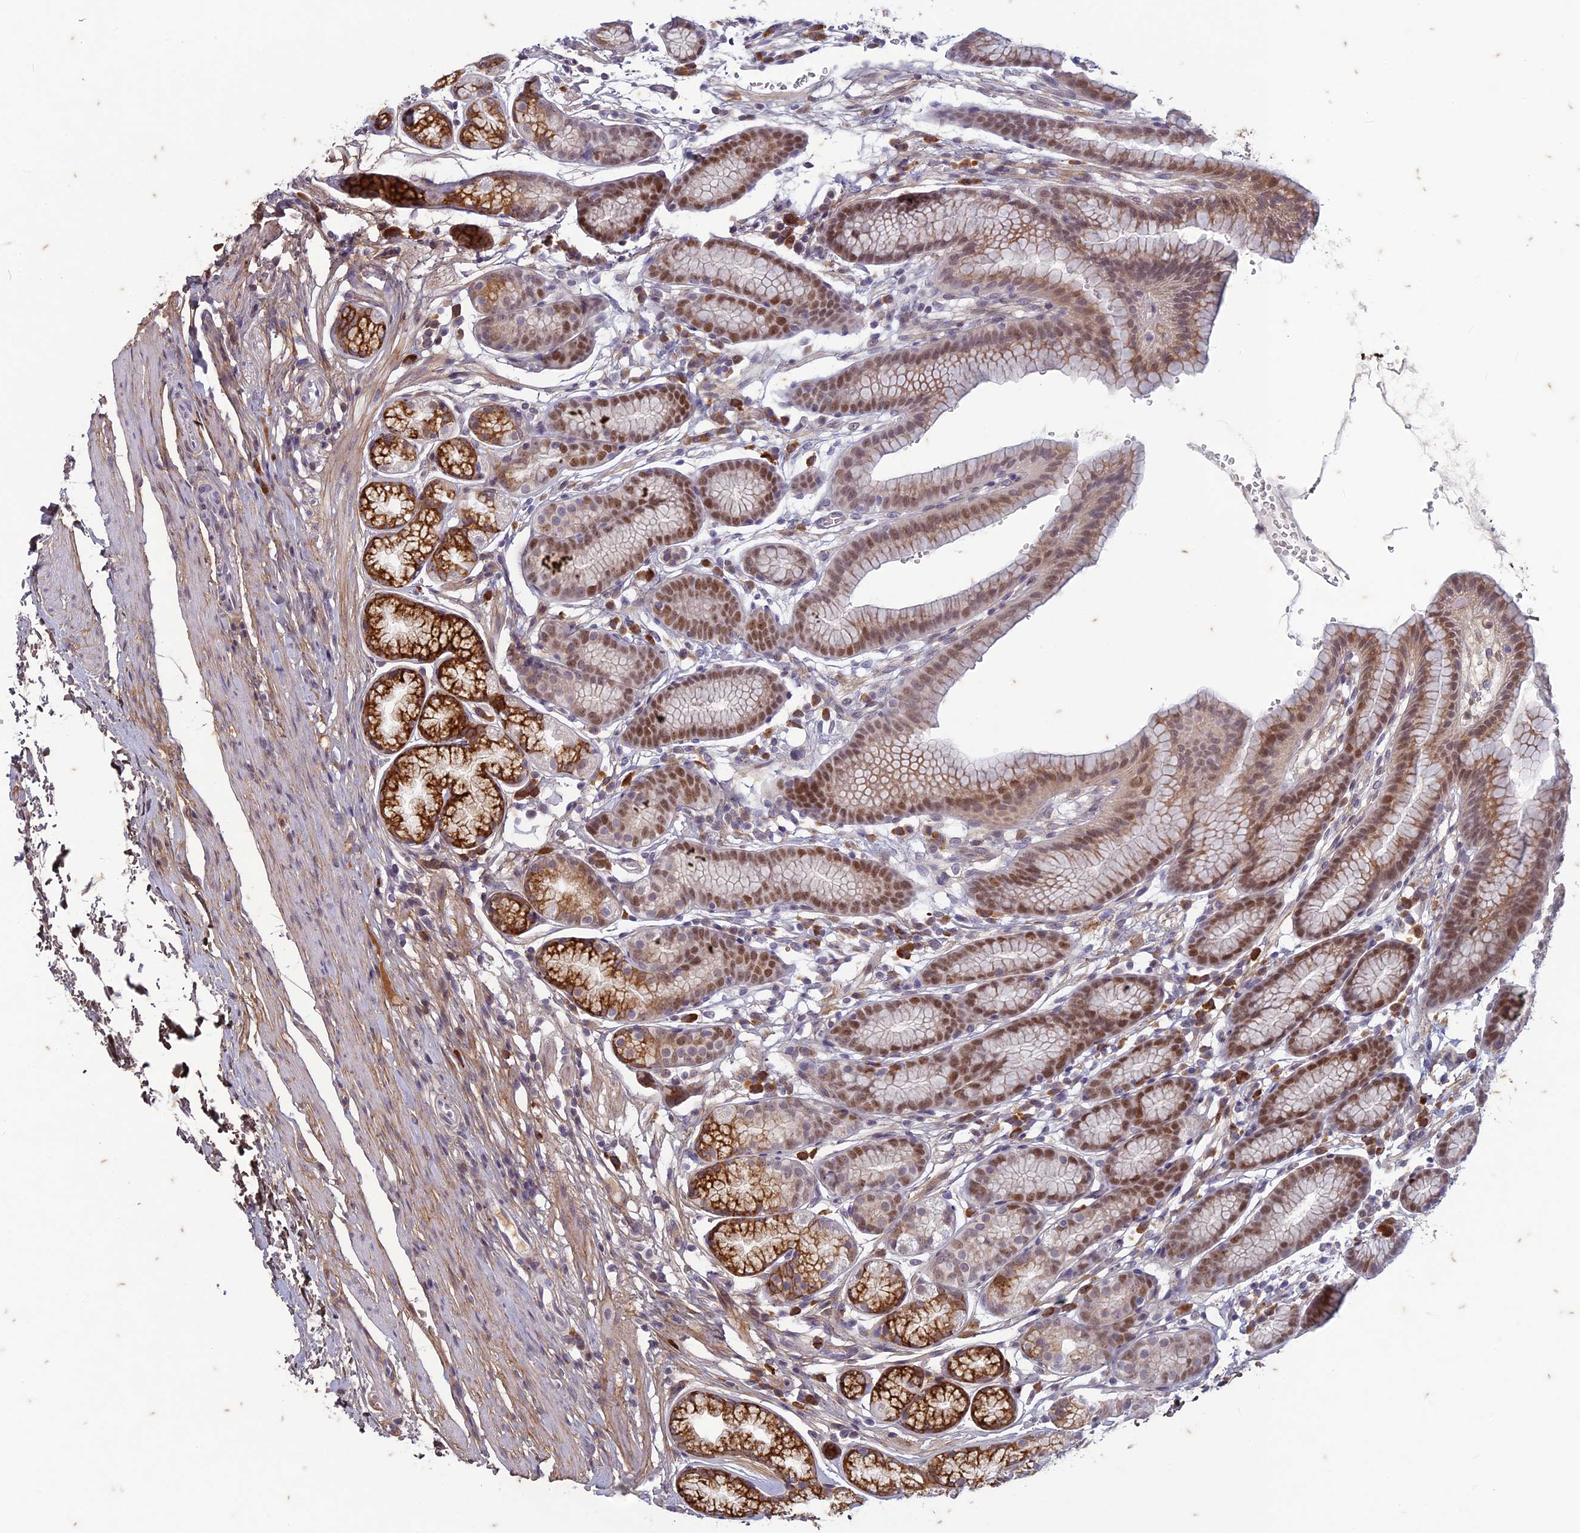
{"staining": {"intensity": "moderate", "quantity": ">75%", "location": "cytoplasmic/membranous,nuclear"}, "tissue": "stomach", "cell_type": "Glandular cells", "image_type": "normal", "snomed": [{"axis": "morphology", "description": "Normal tissue, NOS"}, {"axis": "topography", "description": "Stomach"}], "caption": "Moderate cytoplasmic/membranous,nuclear staining is present in about >75% of glandular cells in benign stomach.", "gene": "PABPN1L", "patient": {"sex": "male", "age": 42}}